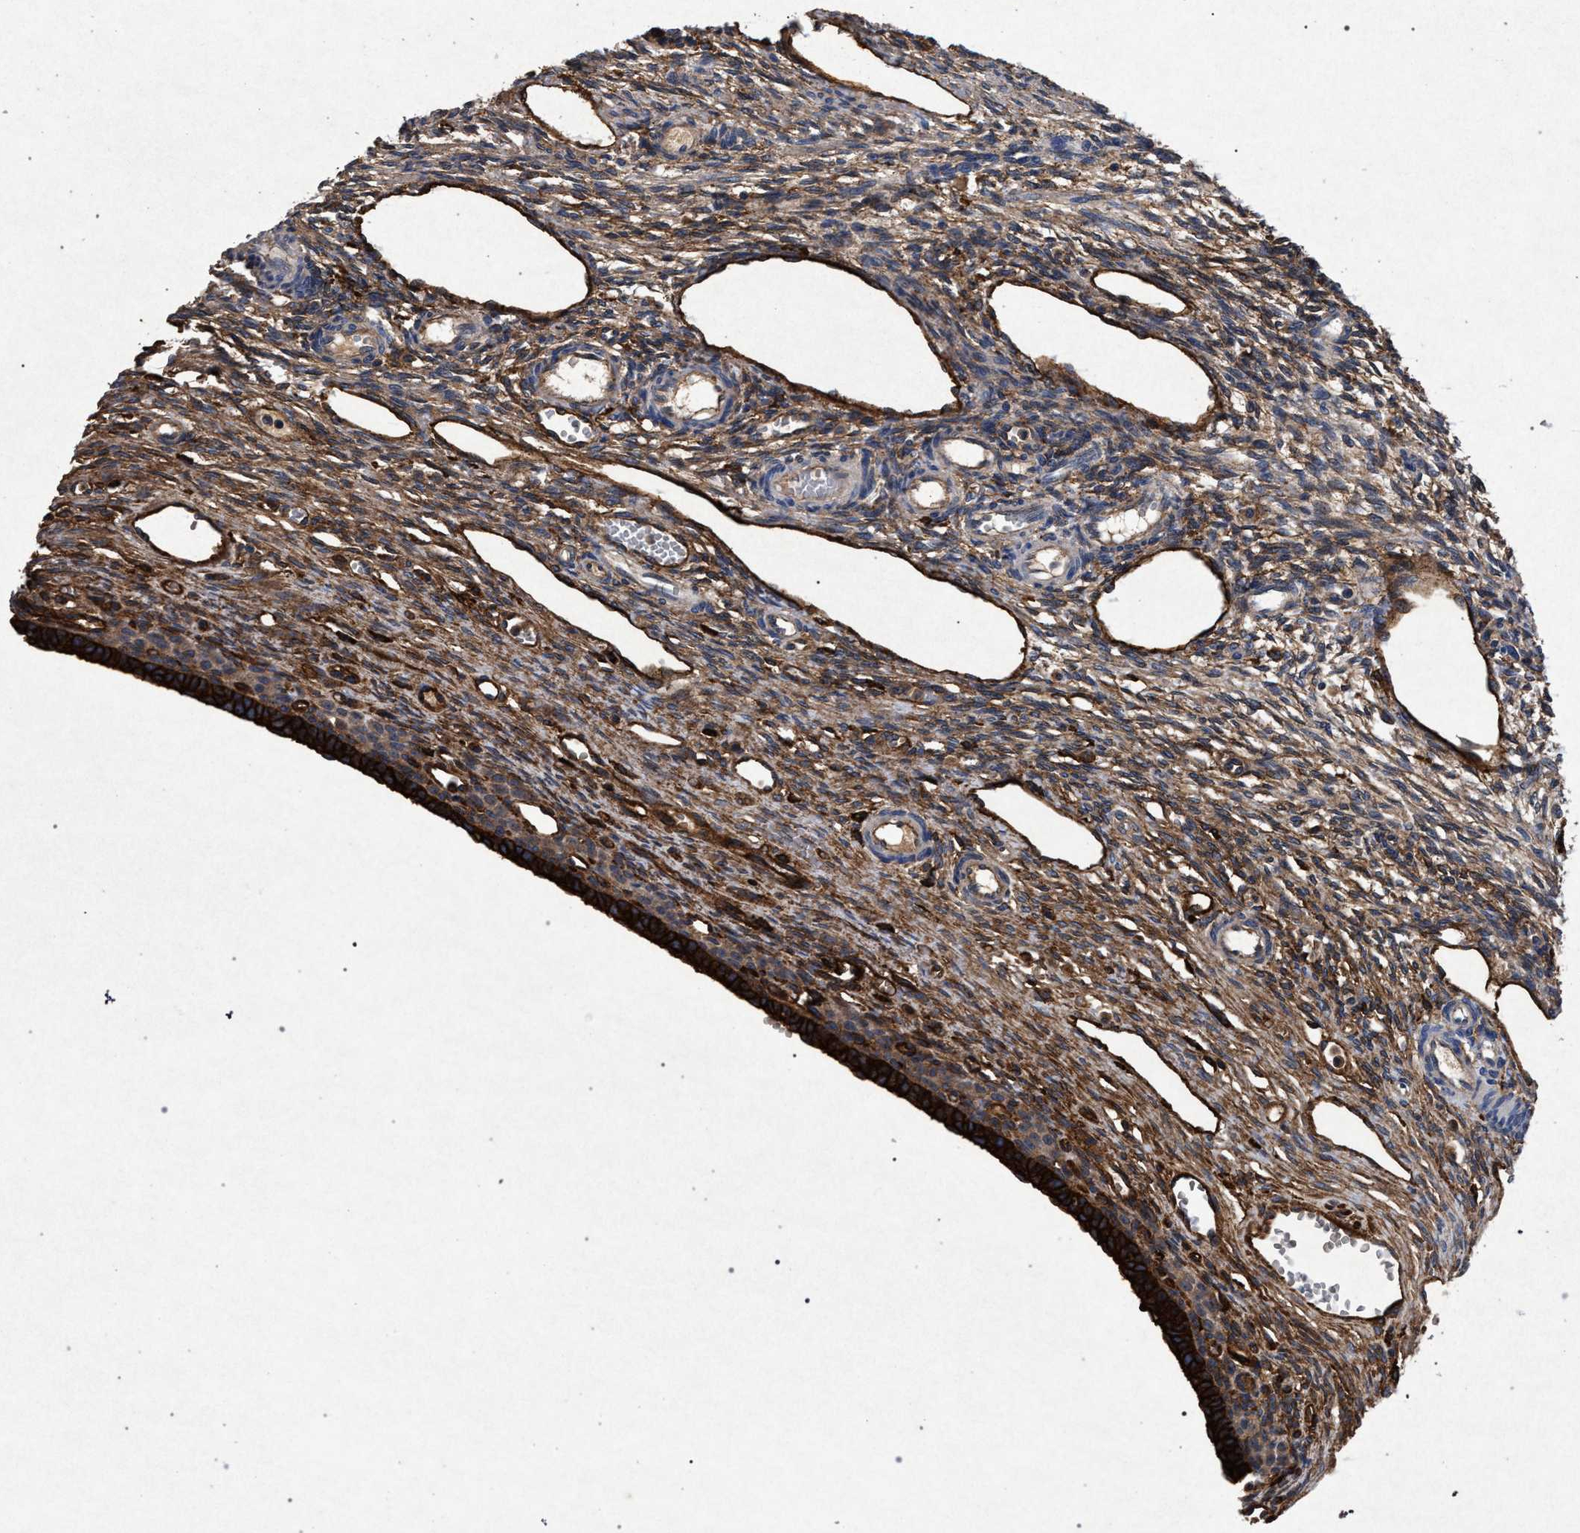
{"staining": {"intensity": "moderate", "quantity": ">75%", "location": "cytoplasmic/membranous"}, "tissue": "ovary", "cell_type": "Ovarian stroma cells", "image_type": "normal", "snomed": [{"axis": "morphology", "description": "Normal tissue, NOS"}, {"axis": "topography", "description": "Ovary"}], "caption": "Immunohistochemistry (IHC) (DAB) staining of unremarkable human ovary shows moderate cytoplasmic/membranous protein expression in approximately >75% of ovarian stroma cells.", "gene": "MARCKS", "patient": {"sex": "female", "age": 33}}